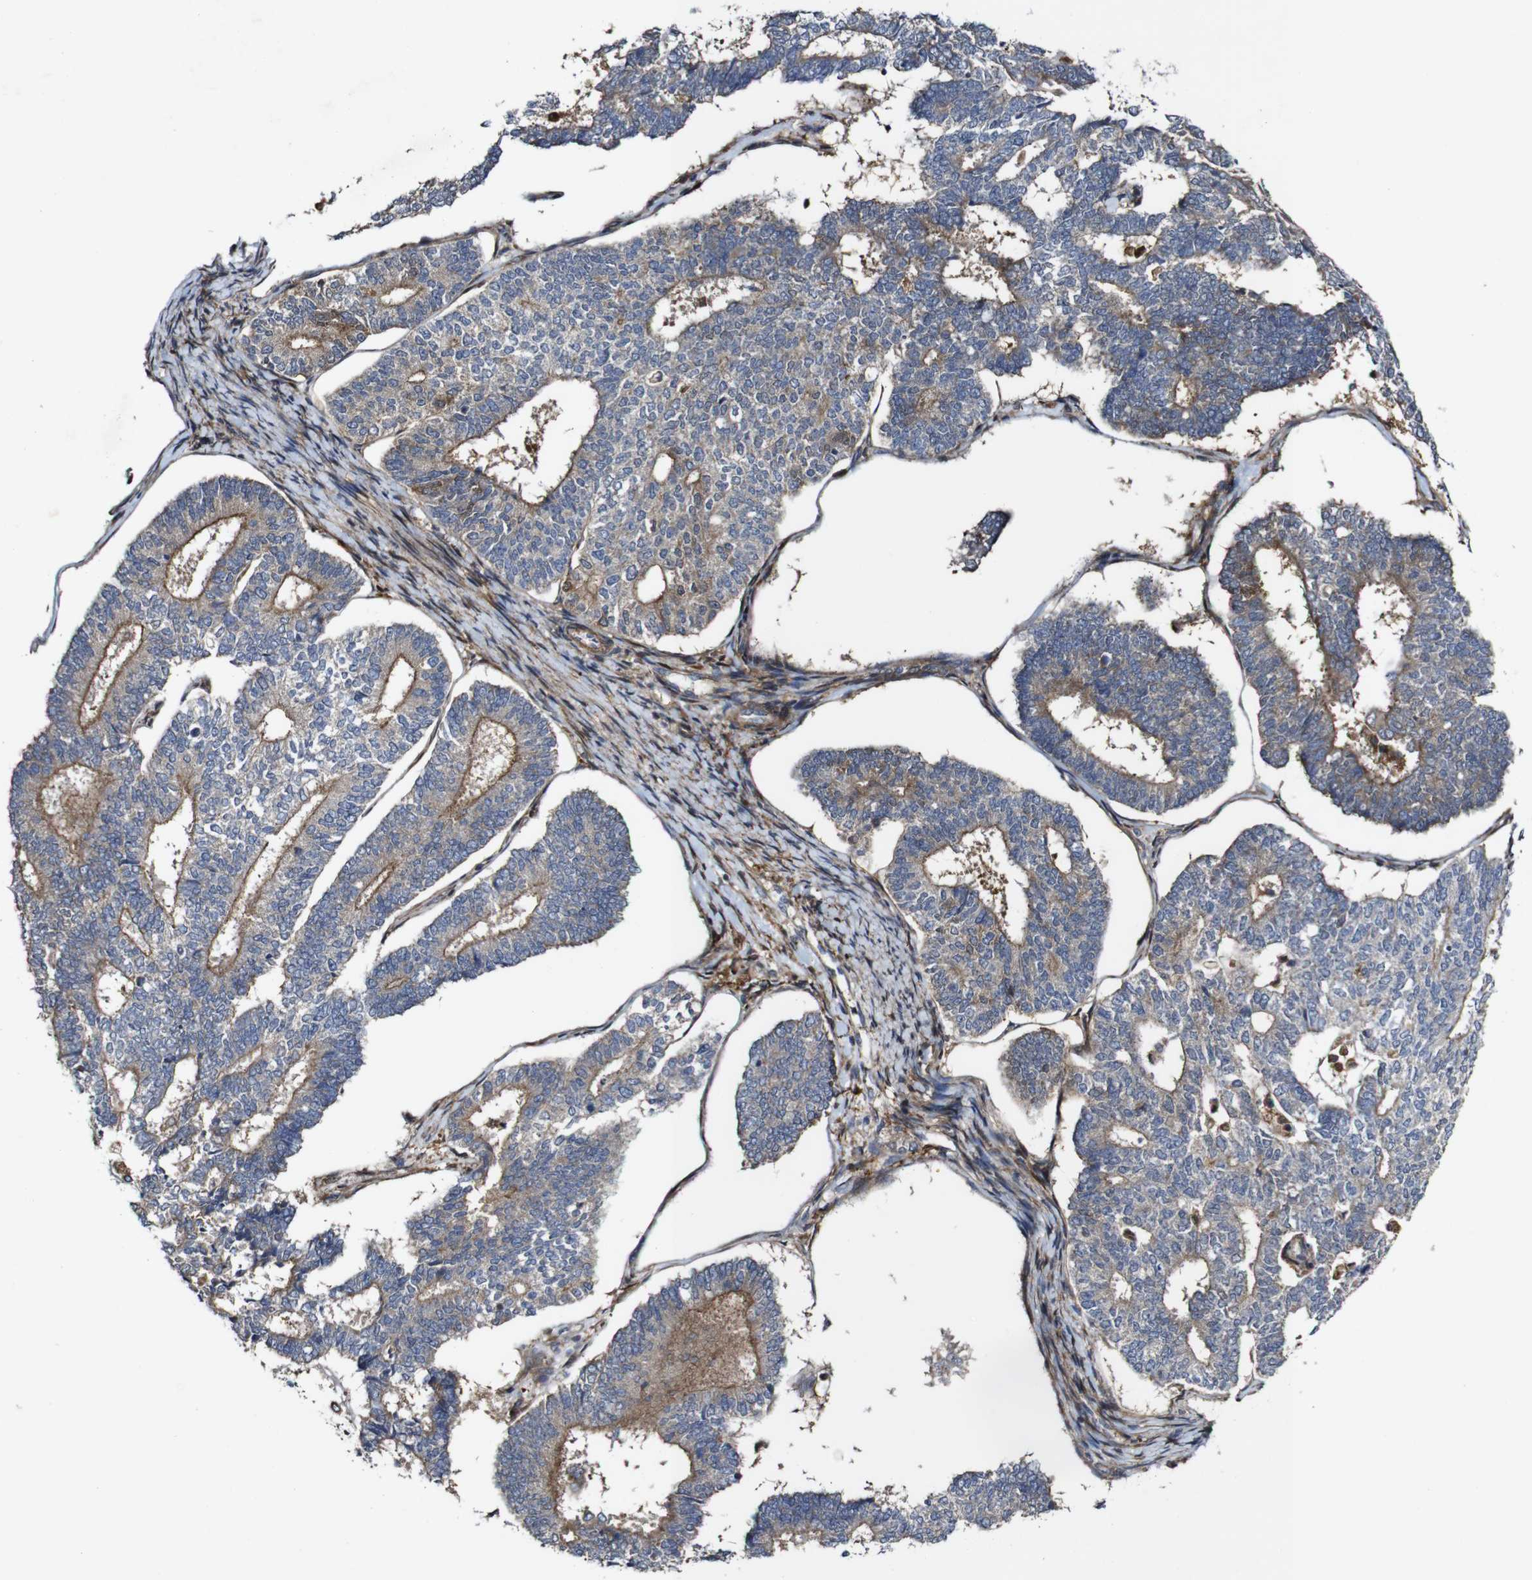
{"staining": {"intensity": "moderate", "quantity": ">75%", "location": "cytoplasmic/membranous"}, "tissue": "endometrial cancer", "cell_type": "Tumor cells", "image_type": "cancer", "snomed": [{"axis": "morphology", "description": "Adenocarcinoma, NOS"}, {"axis": "topography", "description": "Endometrium"}], "caption": "IHC image of neoplastic tissue: human adenocarcinoma (endometrial) stained using IHC reveals medium levels of moderate protein expression localized specifically in the cytoplasmic/membranous of tumor cells, appearing as a cytoplasmic/membranous brown color.", "gene": "GSDME", "patient": {"sex": "female", "age": 70}}